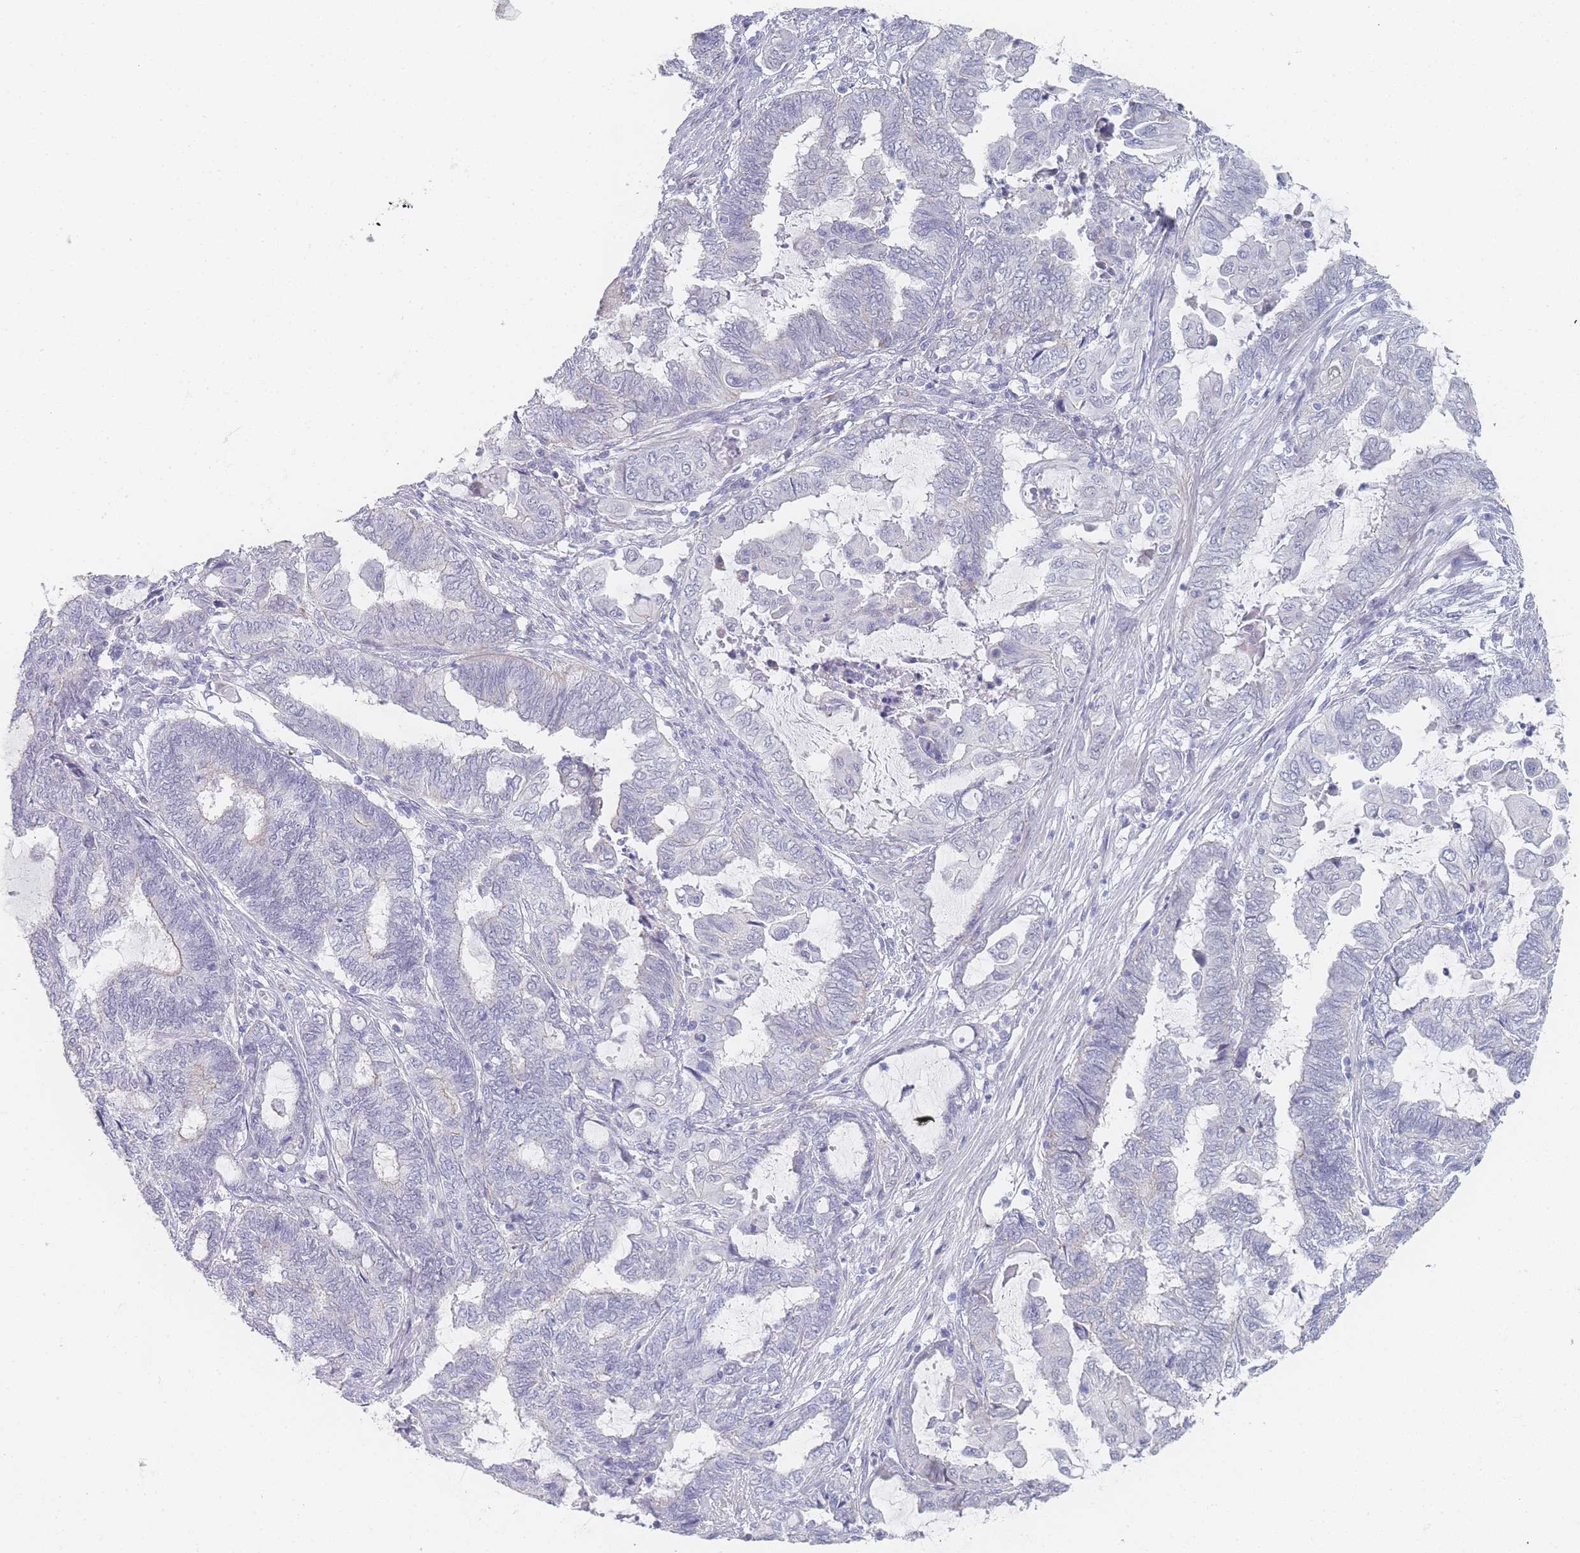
{"staining": {"intensity": "negative", "quantity": "none", "location": "none"}, "tissue": "endometrial cancer", "cell_type": "Tumor cells", "image_type": "cancer", "snomed": [{"axis": "morphology", "description": "Adenocarcinoma, NOS"}, {"axis": "topography", "description": "Uterus"}, {"axis": "topography", "description": "Endometrium"}], "caption": "An image of adenocarcinoma (endometrial) stained for a protein exhibits no brown staining in tumor cells.", "gene": "IMPG1", "patient": {"sex": "female", "age": 70}}